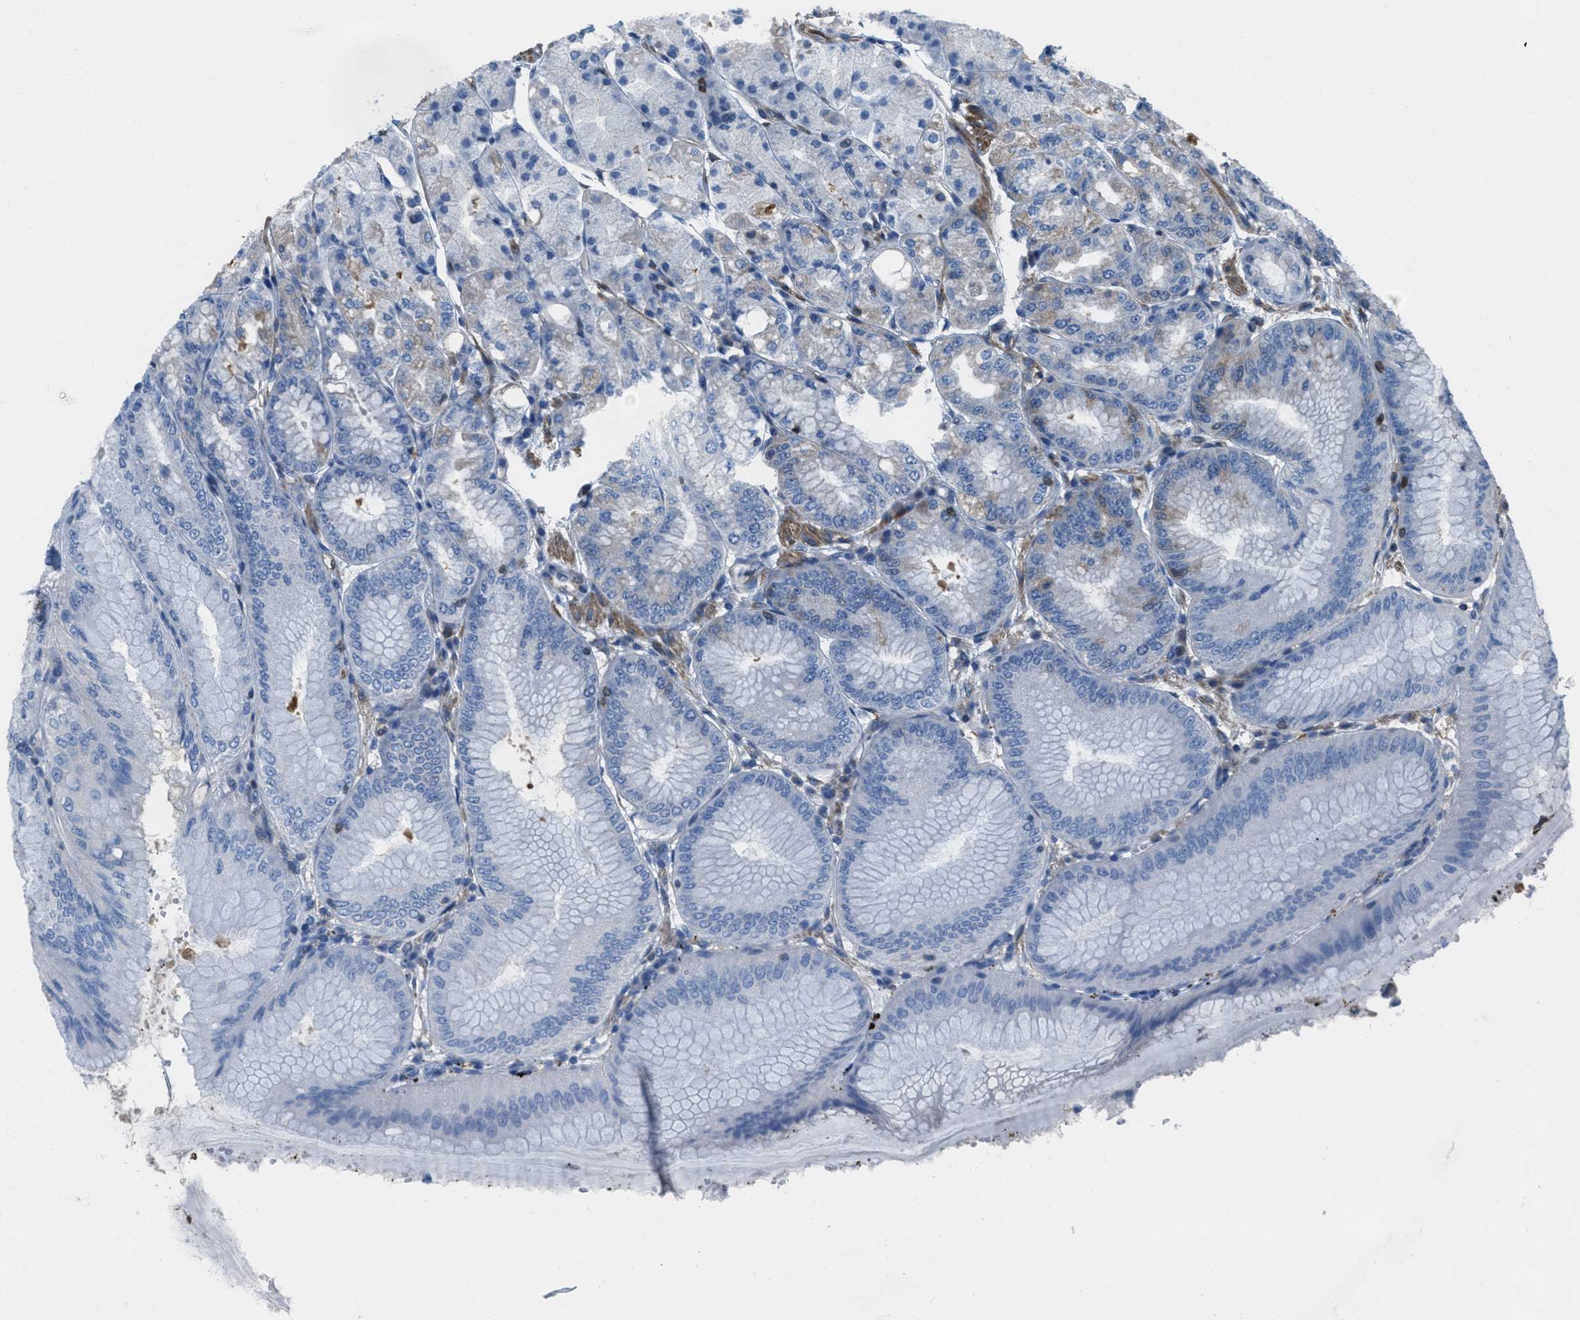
{"staining": {"intensity": "moderate", "quantity": "25%-75%", "location": "cytoplasmic/membranous"}, "tissue": "stomach", "cell_type": "Glandular cells", "image_type": "normal", "snomed": [{"axis": "morphology", "description": "Normal tissue, NOS"}, {"axis": "topography", "description": "Stomach, lower"}], "caption": "Moderate cytoplasmic/membranous positivity is present in approximately 25%-75% of glandular cells in benign stomach.", "gene": "PIP5K1C", "patient": {"sex": "male", "age": 71}}